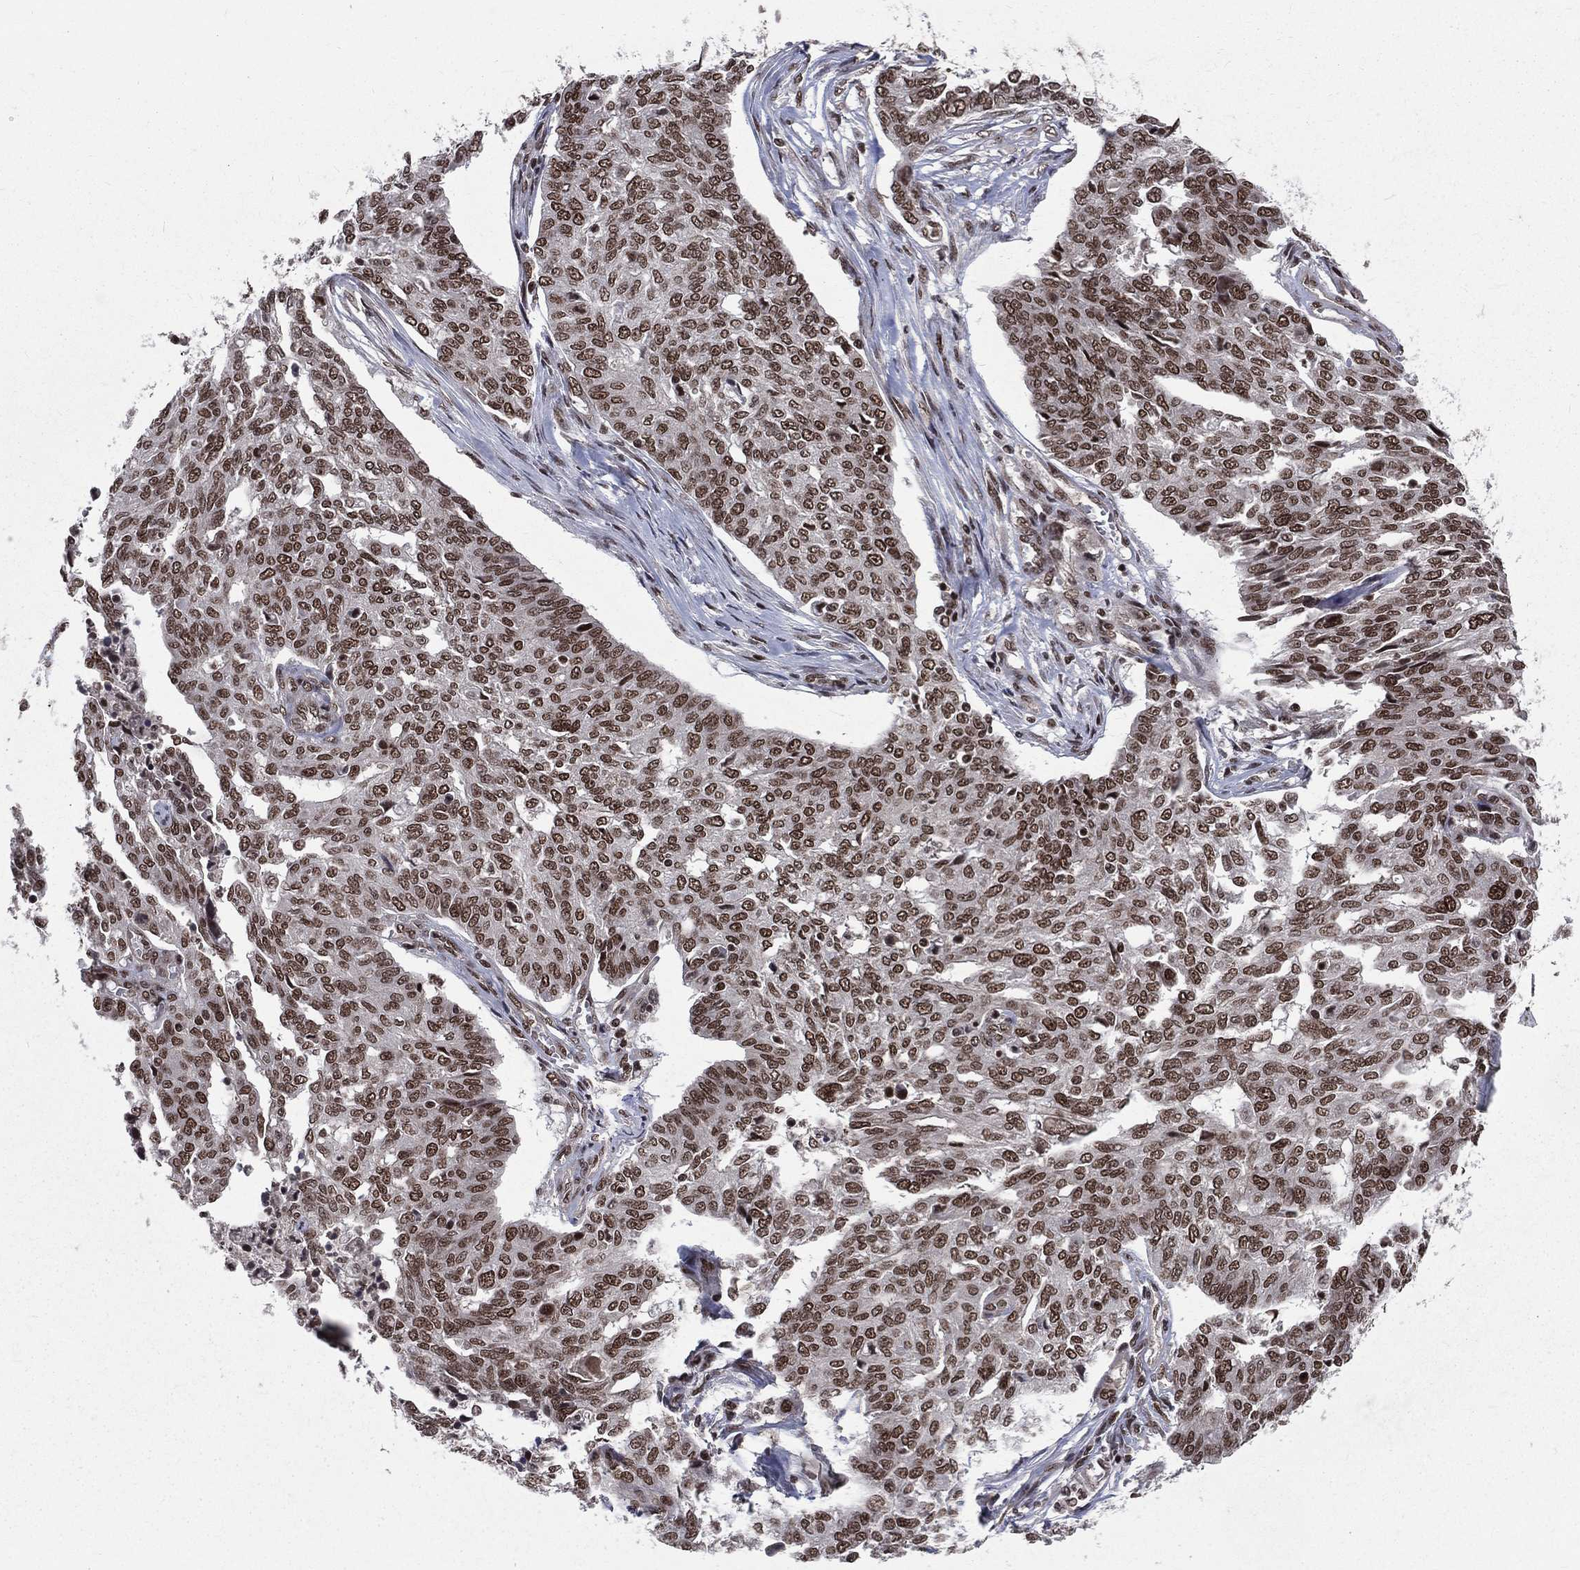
{"staining": {"intensity": "strong", "quantity": ">75%", "location": "nuclear"}, "tissue": "ovarian cancer", "cell_type": "Tumor cells", "image_type": "cancer", "snomed": [{"axis": "morphology", "description": "Cystadenocarcinoma, serous, NOS"}, {"axis": "topography", "description": "Ovary"}], "caption": "A brown stain highlights strong nuclear expression of a protein in human ovarian cancer tumor cells.", "gene": "SMC3", "patient": {"sex": "female", "age": 67}}